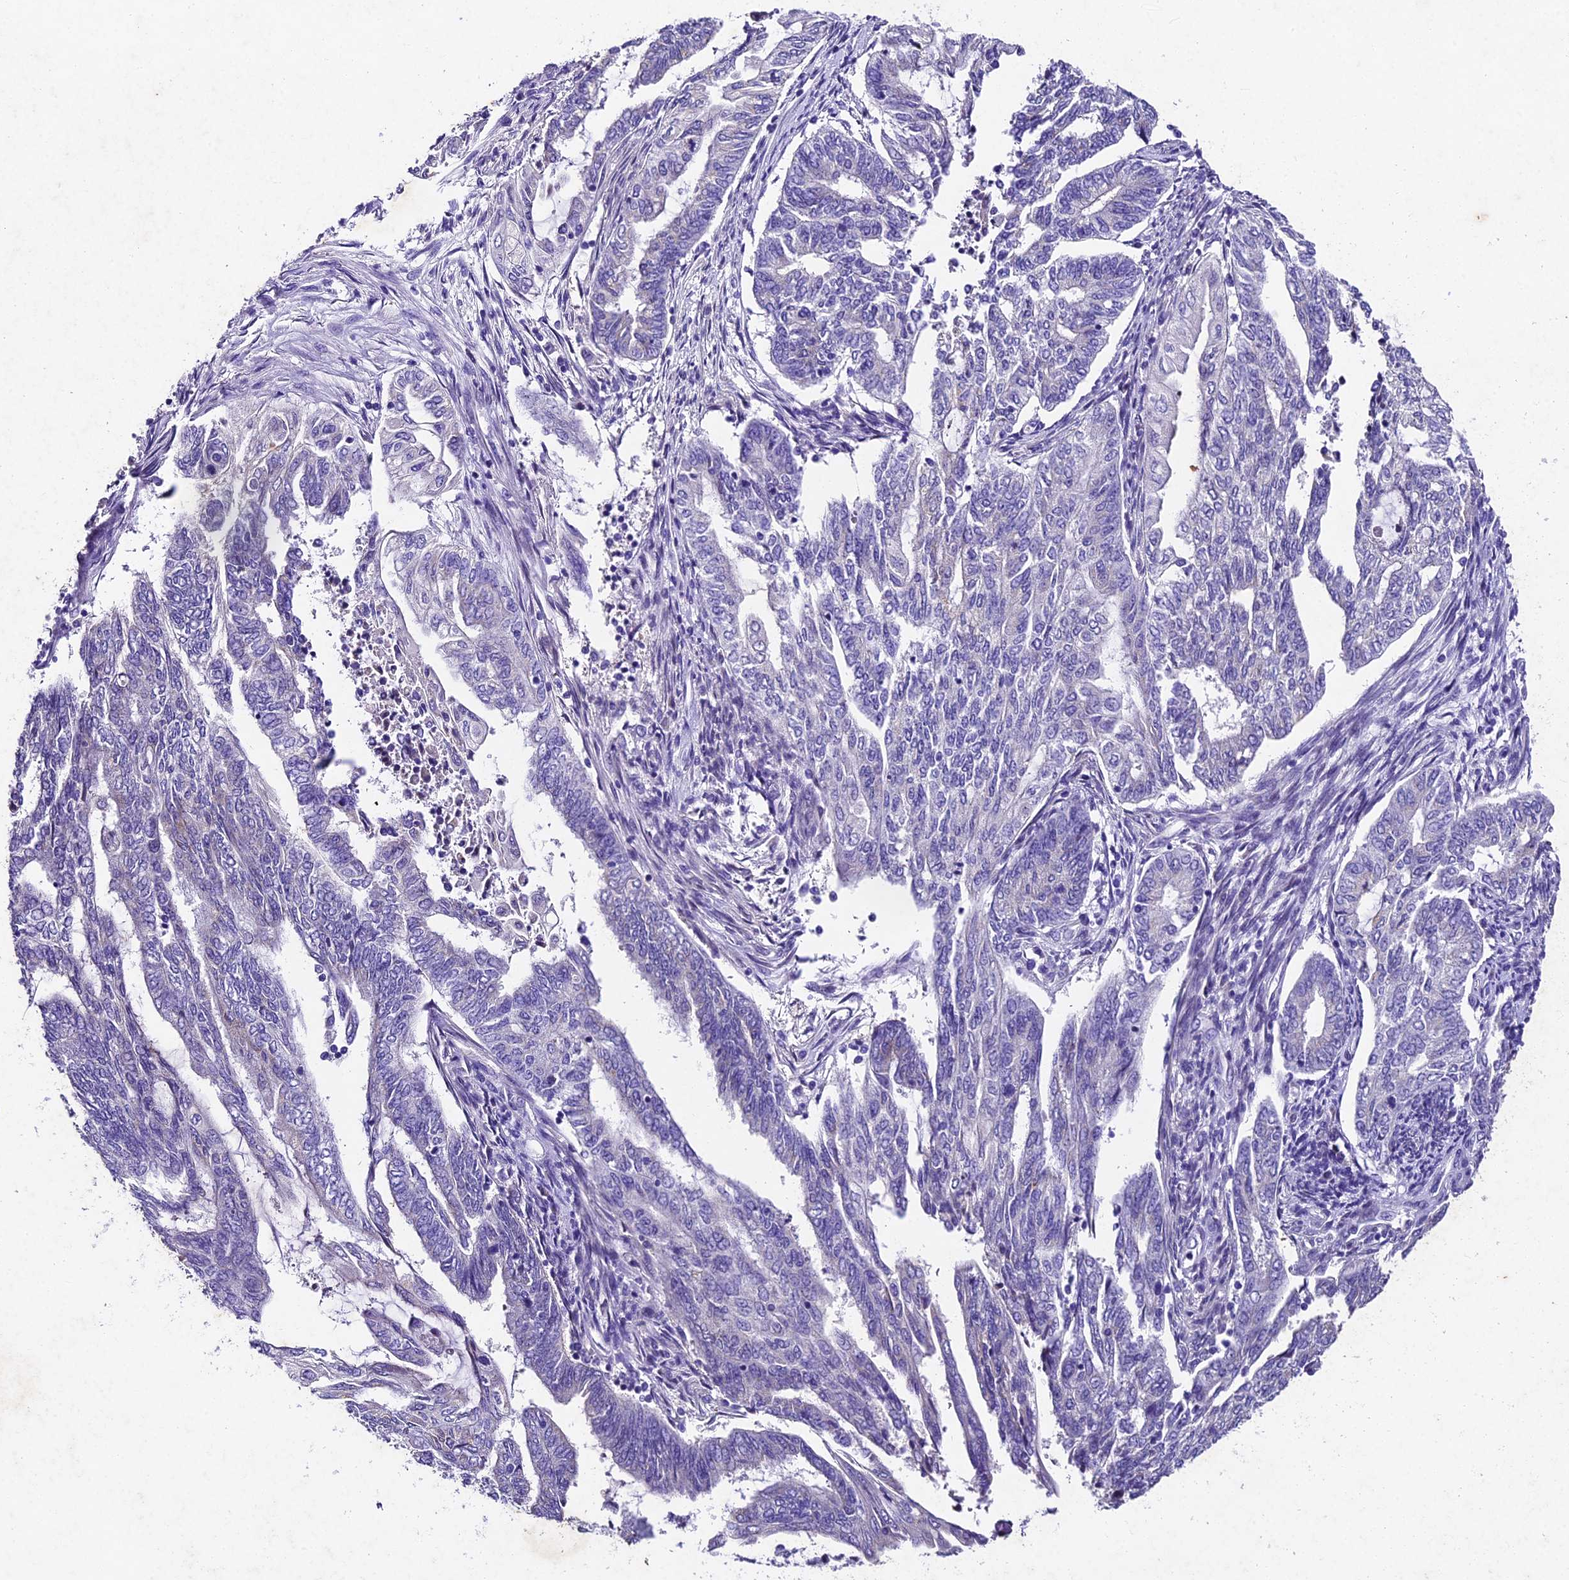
{"staining": {"intensity": "negative", "quantity": "none", "location": "none"}, "tissue": "endometrial cancer", "cell_type": "Tumor cells", "image_type": "cancer", "snomed": [{"axis": "morphology", "description": "Adenocarcinoma, NOS"}, {"axis": "topography", "description": "Uterus"}, {"axis": "topography", "description": "Endometrium"}], "caption": "High magnification brightfield microscopy of endometrial cancer (adenocarcinoma) stained with DAB (3,3'-diaminobenzidine) (brown) and counterstained with hematoxylin (blue): tumor cells show no significant expression.", "gene": "IFT140", "patient": {"sex": "female", "age": 70}}